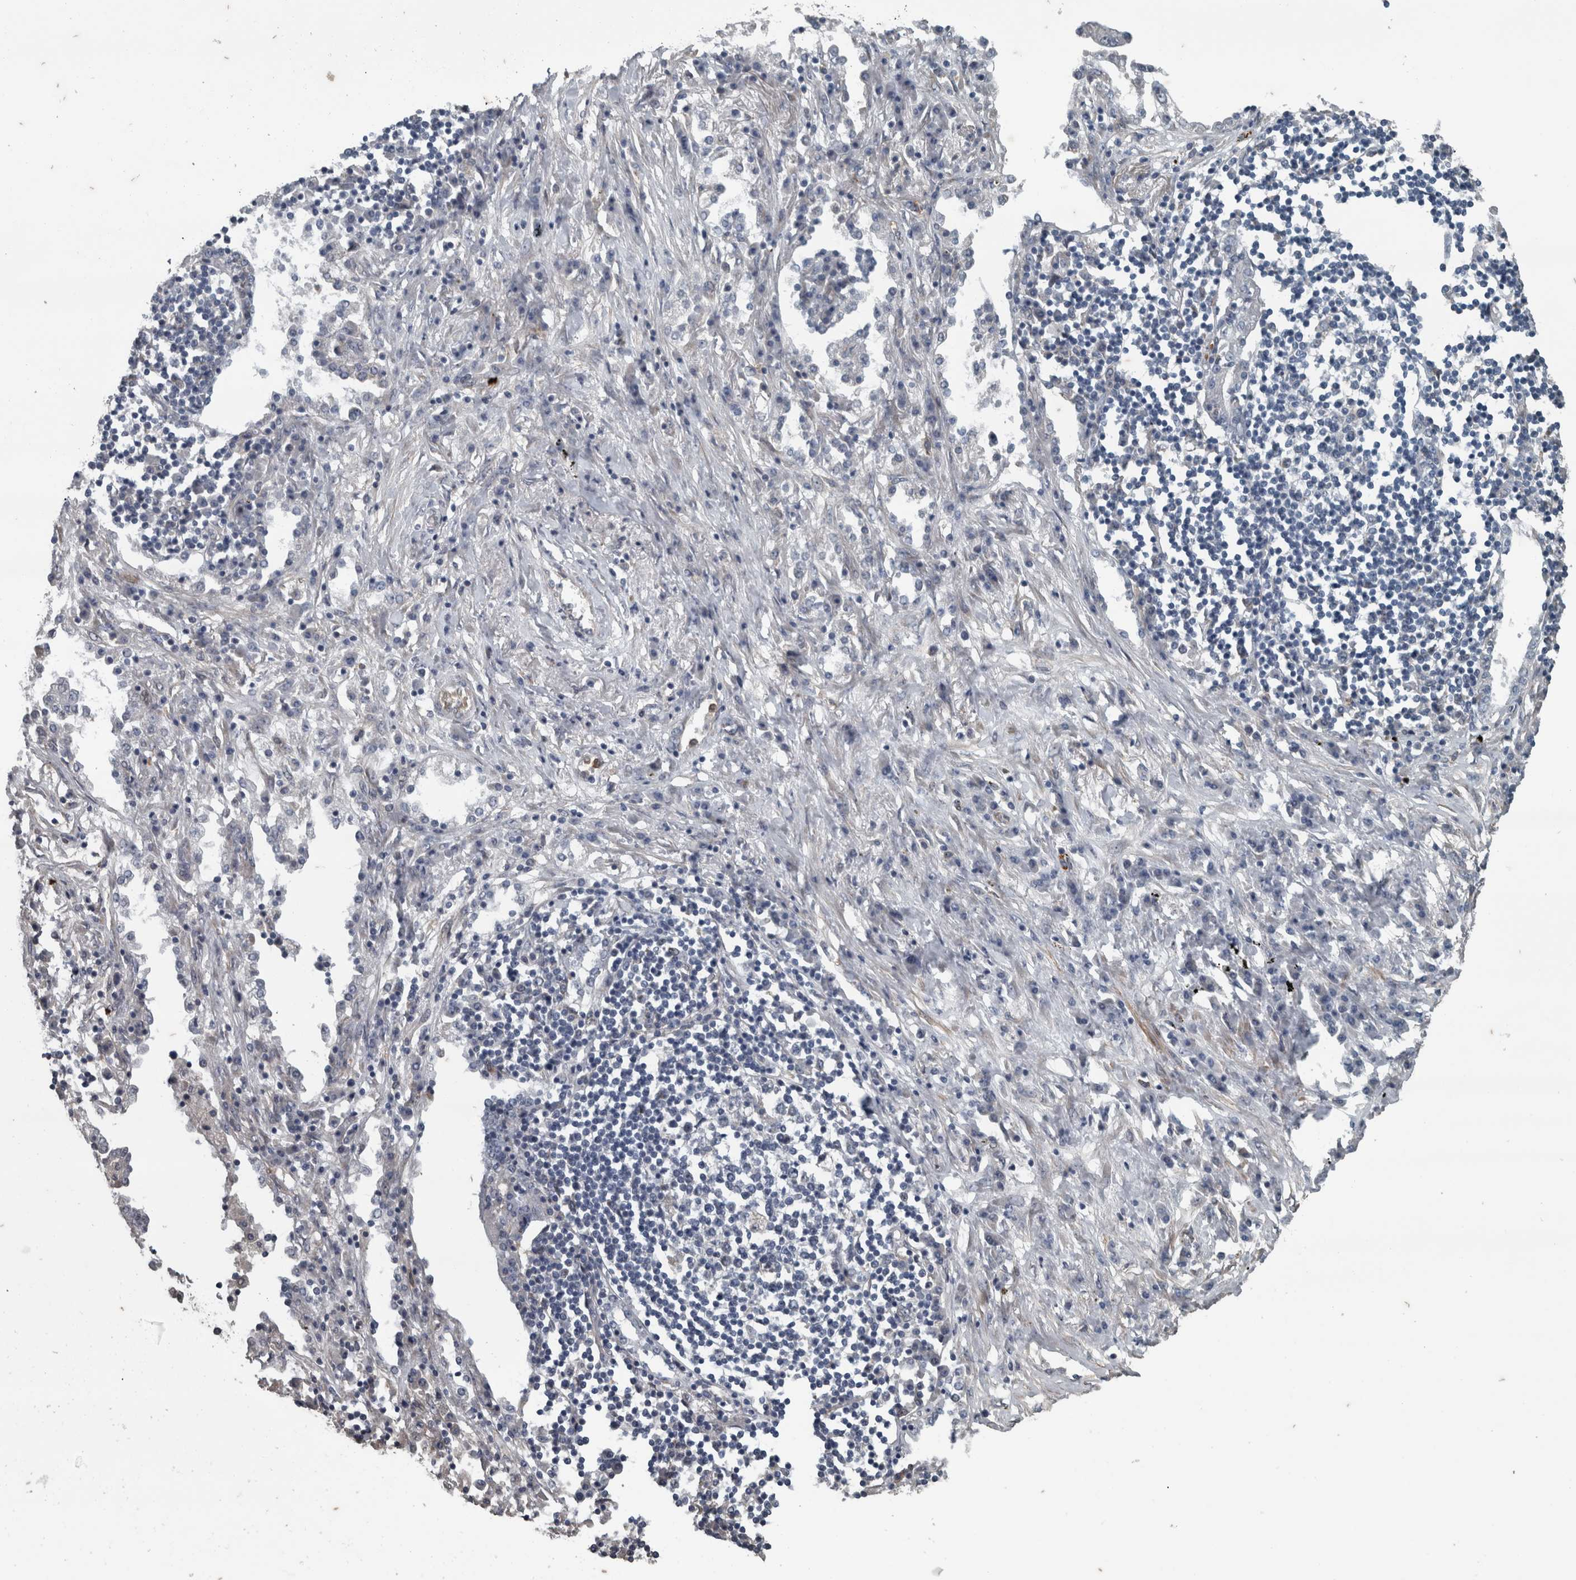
{"staining": {"intensity": "negative", "quantity": "none", "location": "none"}, "tissue": "lung cancer", "cell_type": "Tumor cells", "image_type": "cancer", "snomed": [{"axis": "morphology", "description": "Squamous cell carcinoma, NOS"}, {"axis": "topography", "description": "Lung"}], "caption": "The IHC image has no significant staining in tumor cells of lung cancer tissue.", "gene": "EXOC8", "patient": {"sex": "female", "age": 63}}